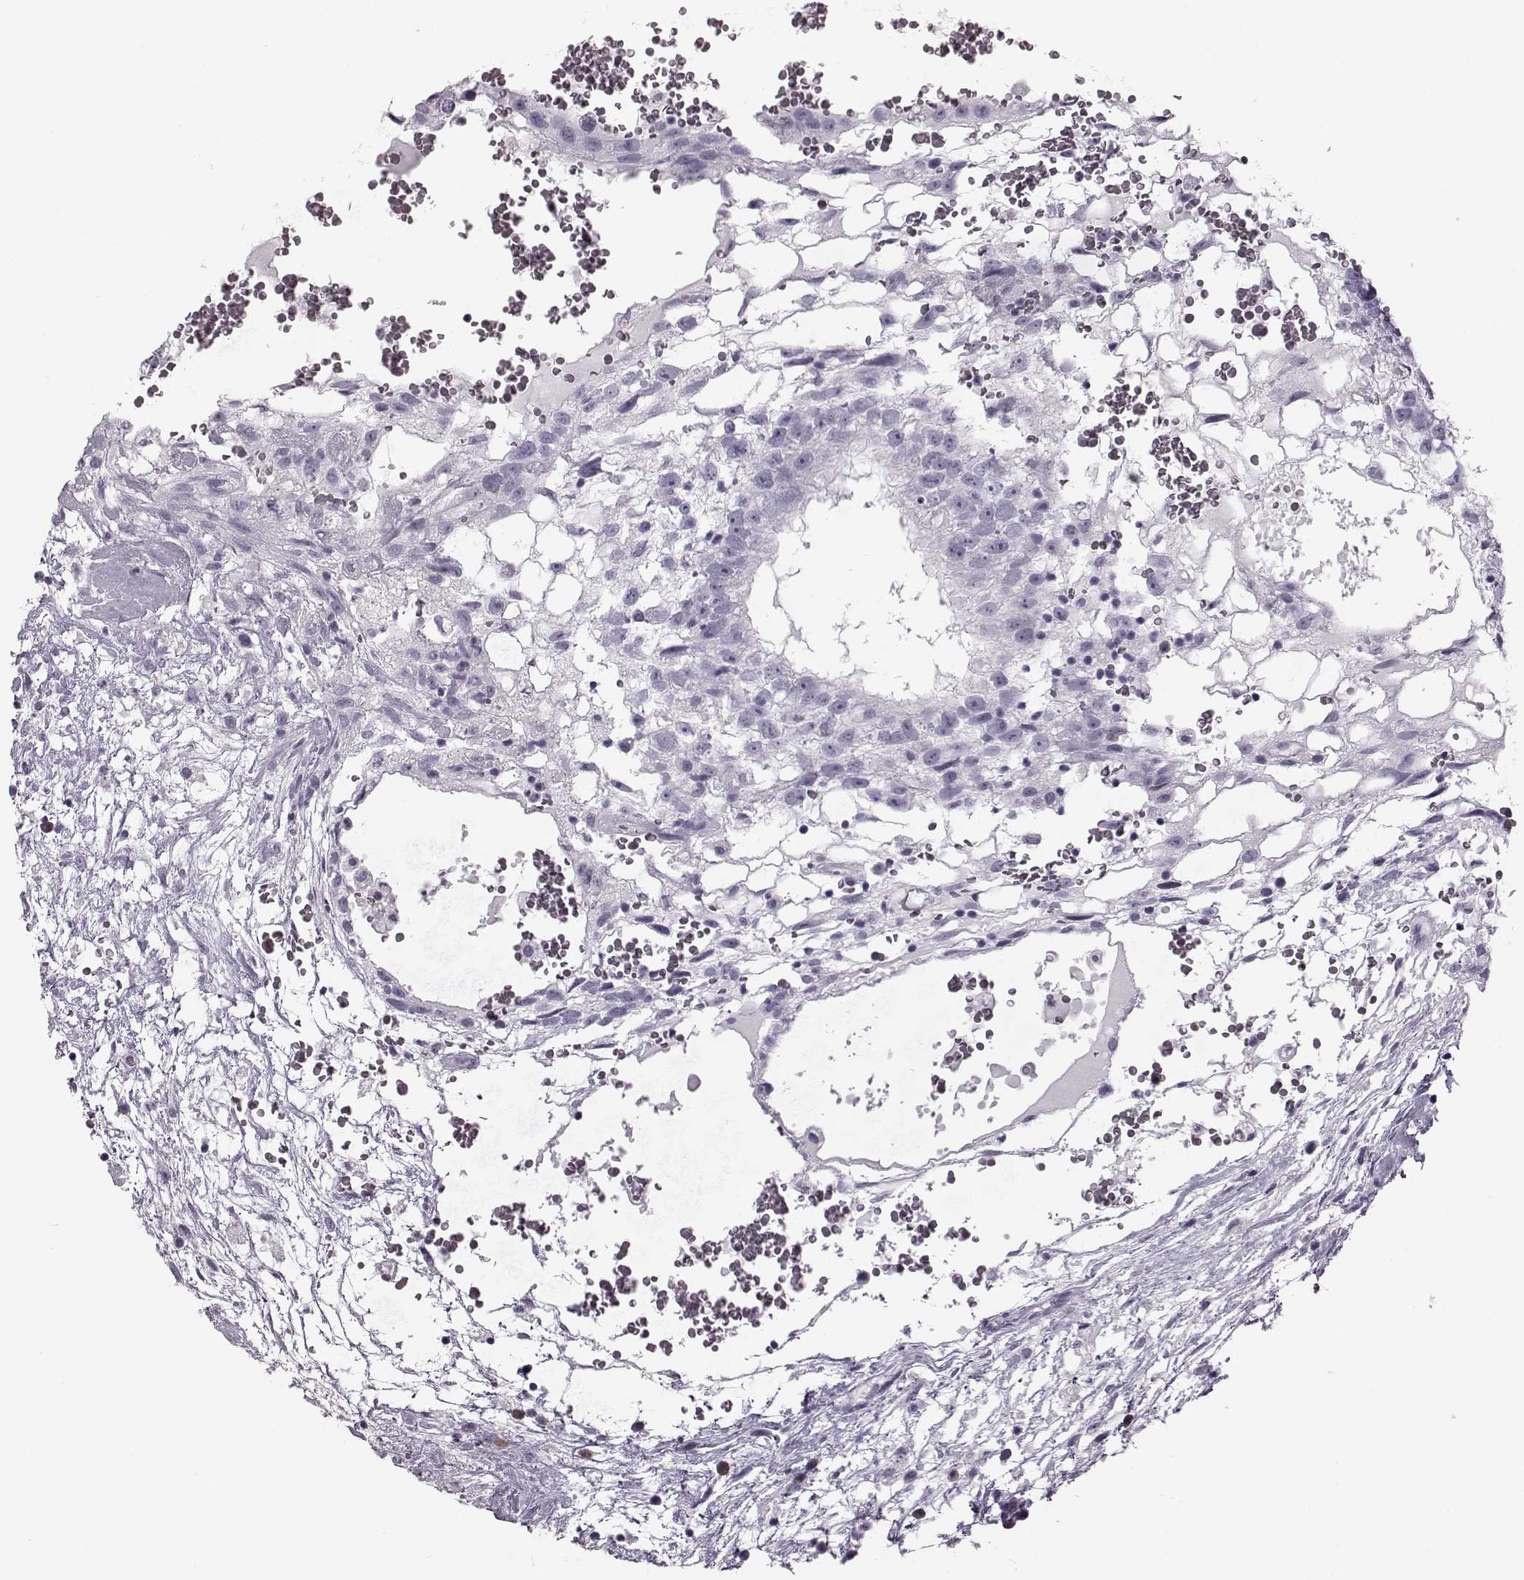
{"staining": {"intensity": "negative", "quantity": "none", "location": "none"}, "tissue": "testis cancer", "cell_type": "Tumor cells", "image_type": "cancer", "snomed": [{"axis": "morphology", "description": "Normal tissue, NOS"}, {"axis": "morphology", "description": "Carcinoma, Embryonal, NOS"}, {"axis": "topography", "description": "Testis"}], "caption": "This image is of testis embryonal carcinoma stained with immunohistochemistry (IHC) to label a protein in brown with the nuclei are counter-stained blue. There is no staining in tumor cells.", "gene": "JSRP1", "patient": {"sex": "male", "age": 32}}